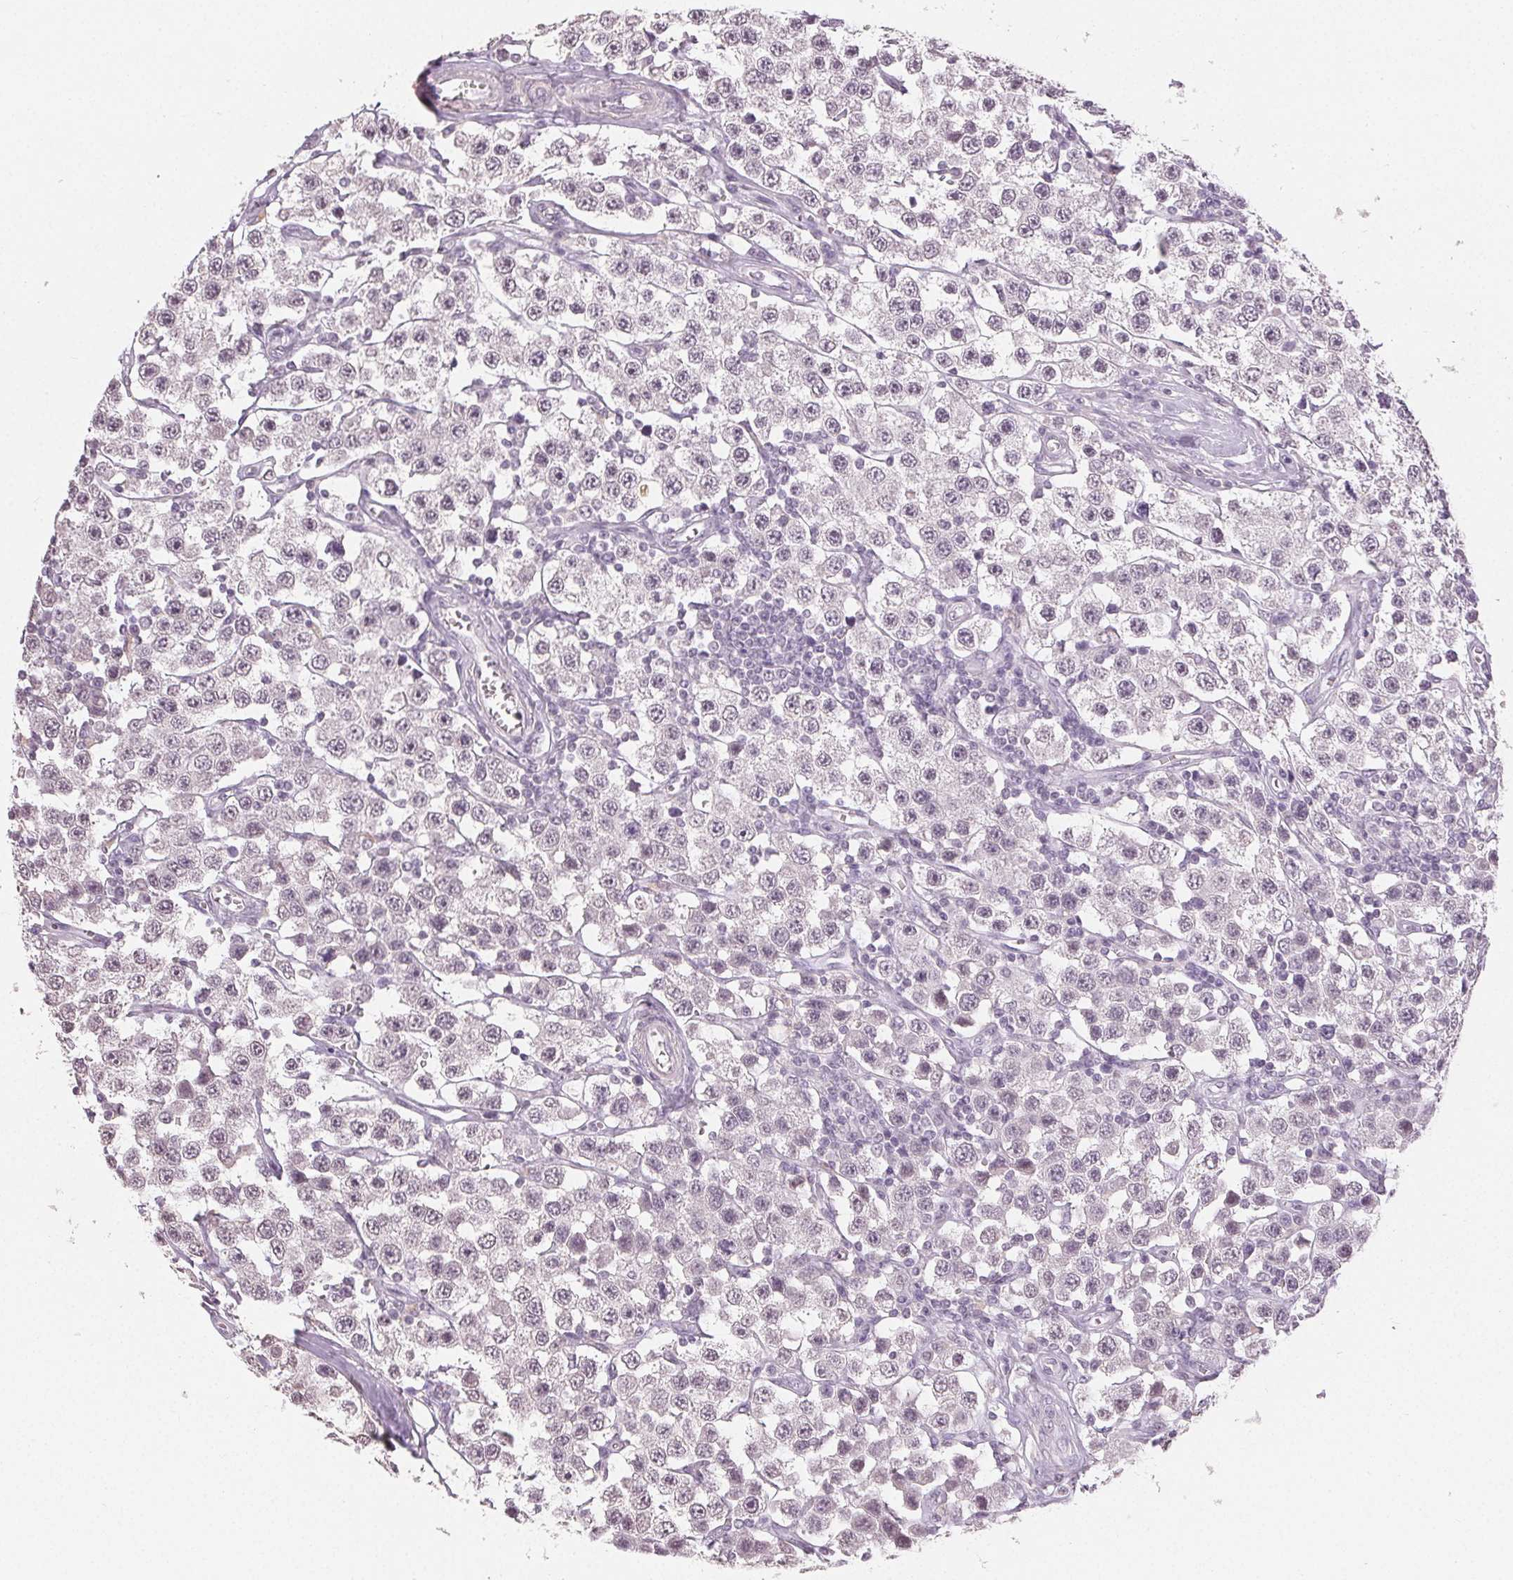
{"staining": {"intensity": "negative", "quantity": "none", "location": "none"}, "tissue": "testis cancer", "cell_type": "Tumor cells", "image_type": "cancer", "snomed": [{"axis": "morphology", "description": "Seminoma, NOS"}, {"axis": "topography", "description": "Testis"}], "caption": "The image reveals no staining of tumor cells in testis seminoma. (DAB (3,3'-diaminobenzidine) IHC visualized using brightfield microscopy, high magnification).", "gene": "TMEM174", "patient": {"sex": "male", "age": 34}}